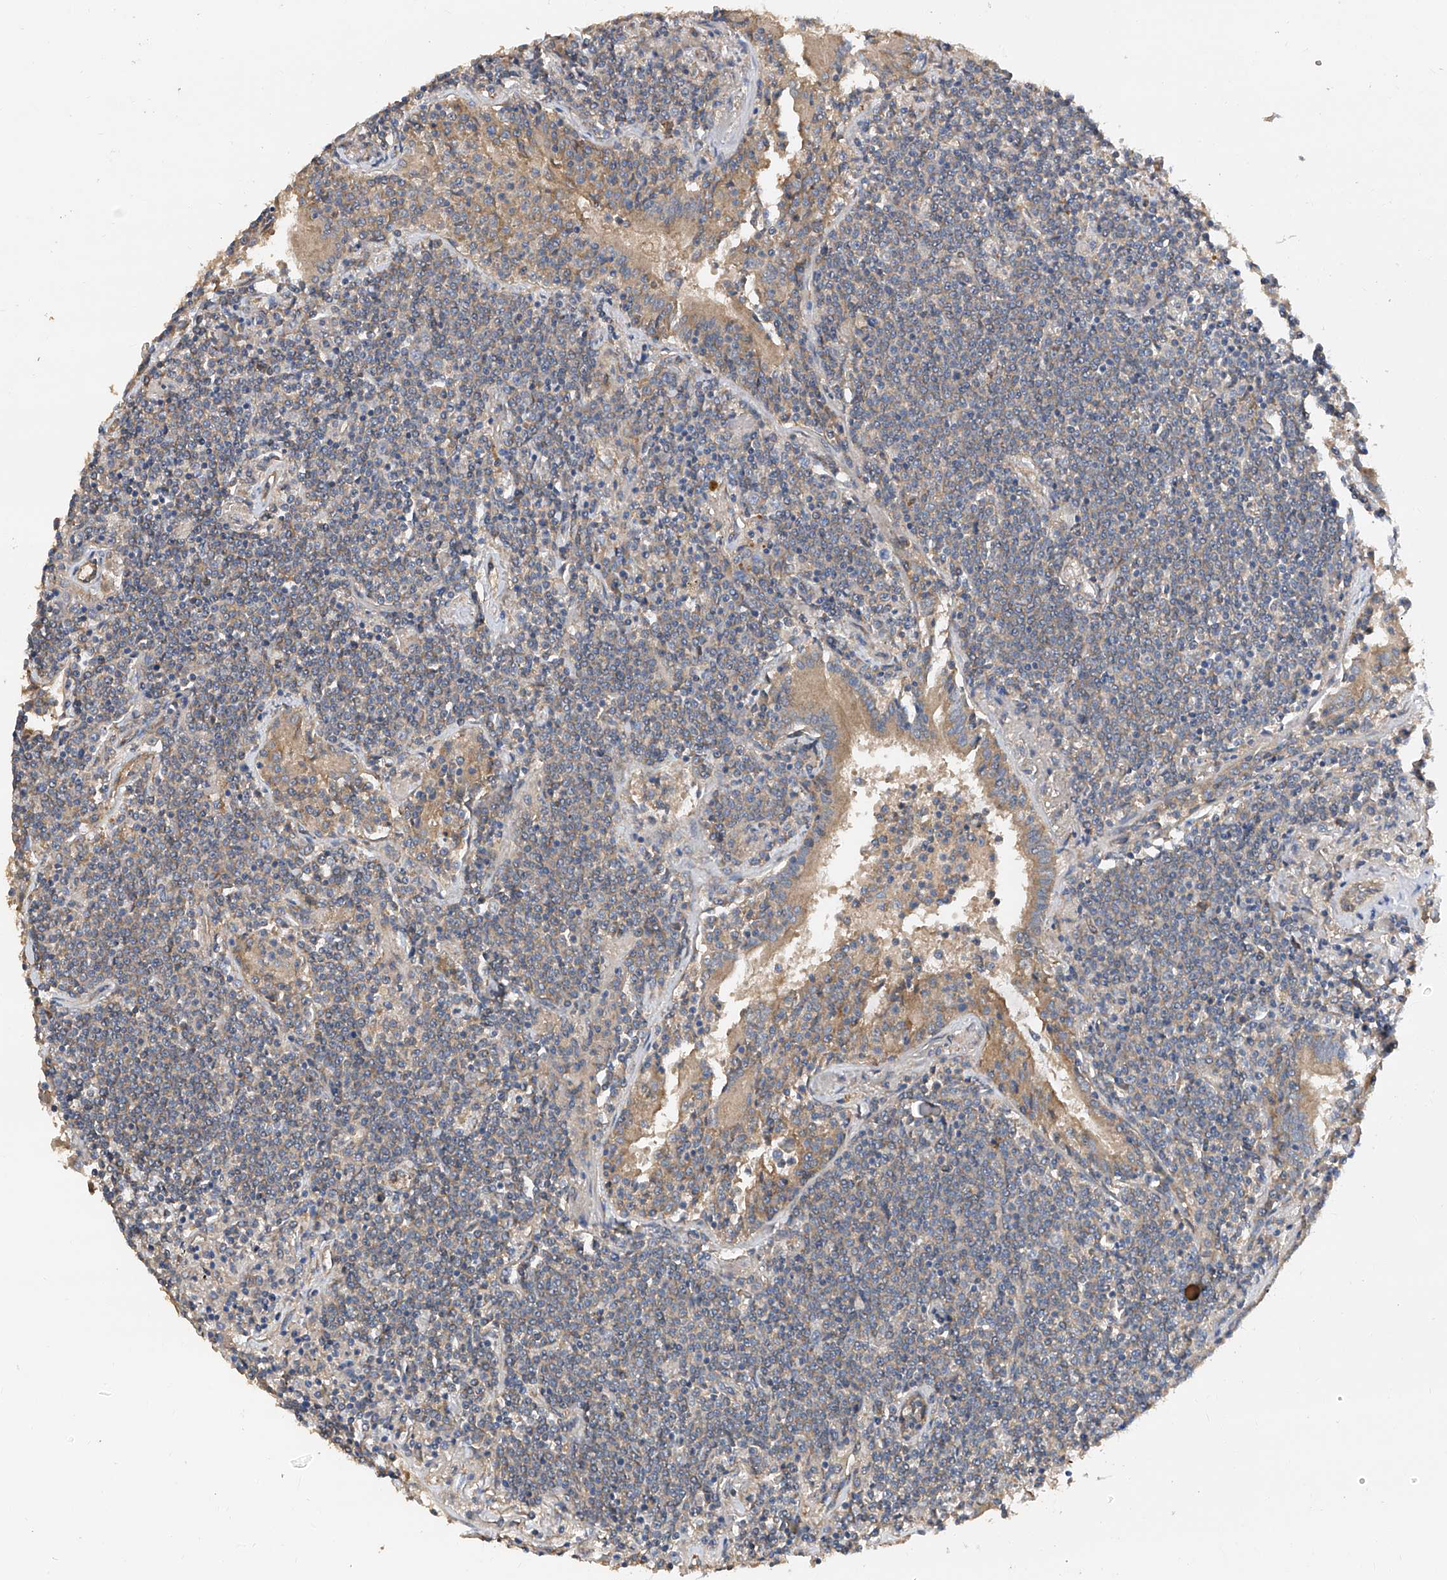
{"staining": {"intensity": "weak", "quantity": "<25%", "location": "cytoplasmic/membranous"}, "tissue": "lymphoma", "cell_type": "Tumor cells", "image_type": "cancer", "snomed": [{"axis": "morphology", "description": "Malignant lymphoma, non-Hodgkin's type, Low grade"}, {"axis": "topography", "description": "Lung"}], "caption": "There is no significant positivity in tumor cells of malignant lymphoma, non-Hodgkin's type (low-grade).", "gene": "PTK2", "patient": {"sex": "female", "age": 71}}